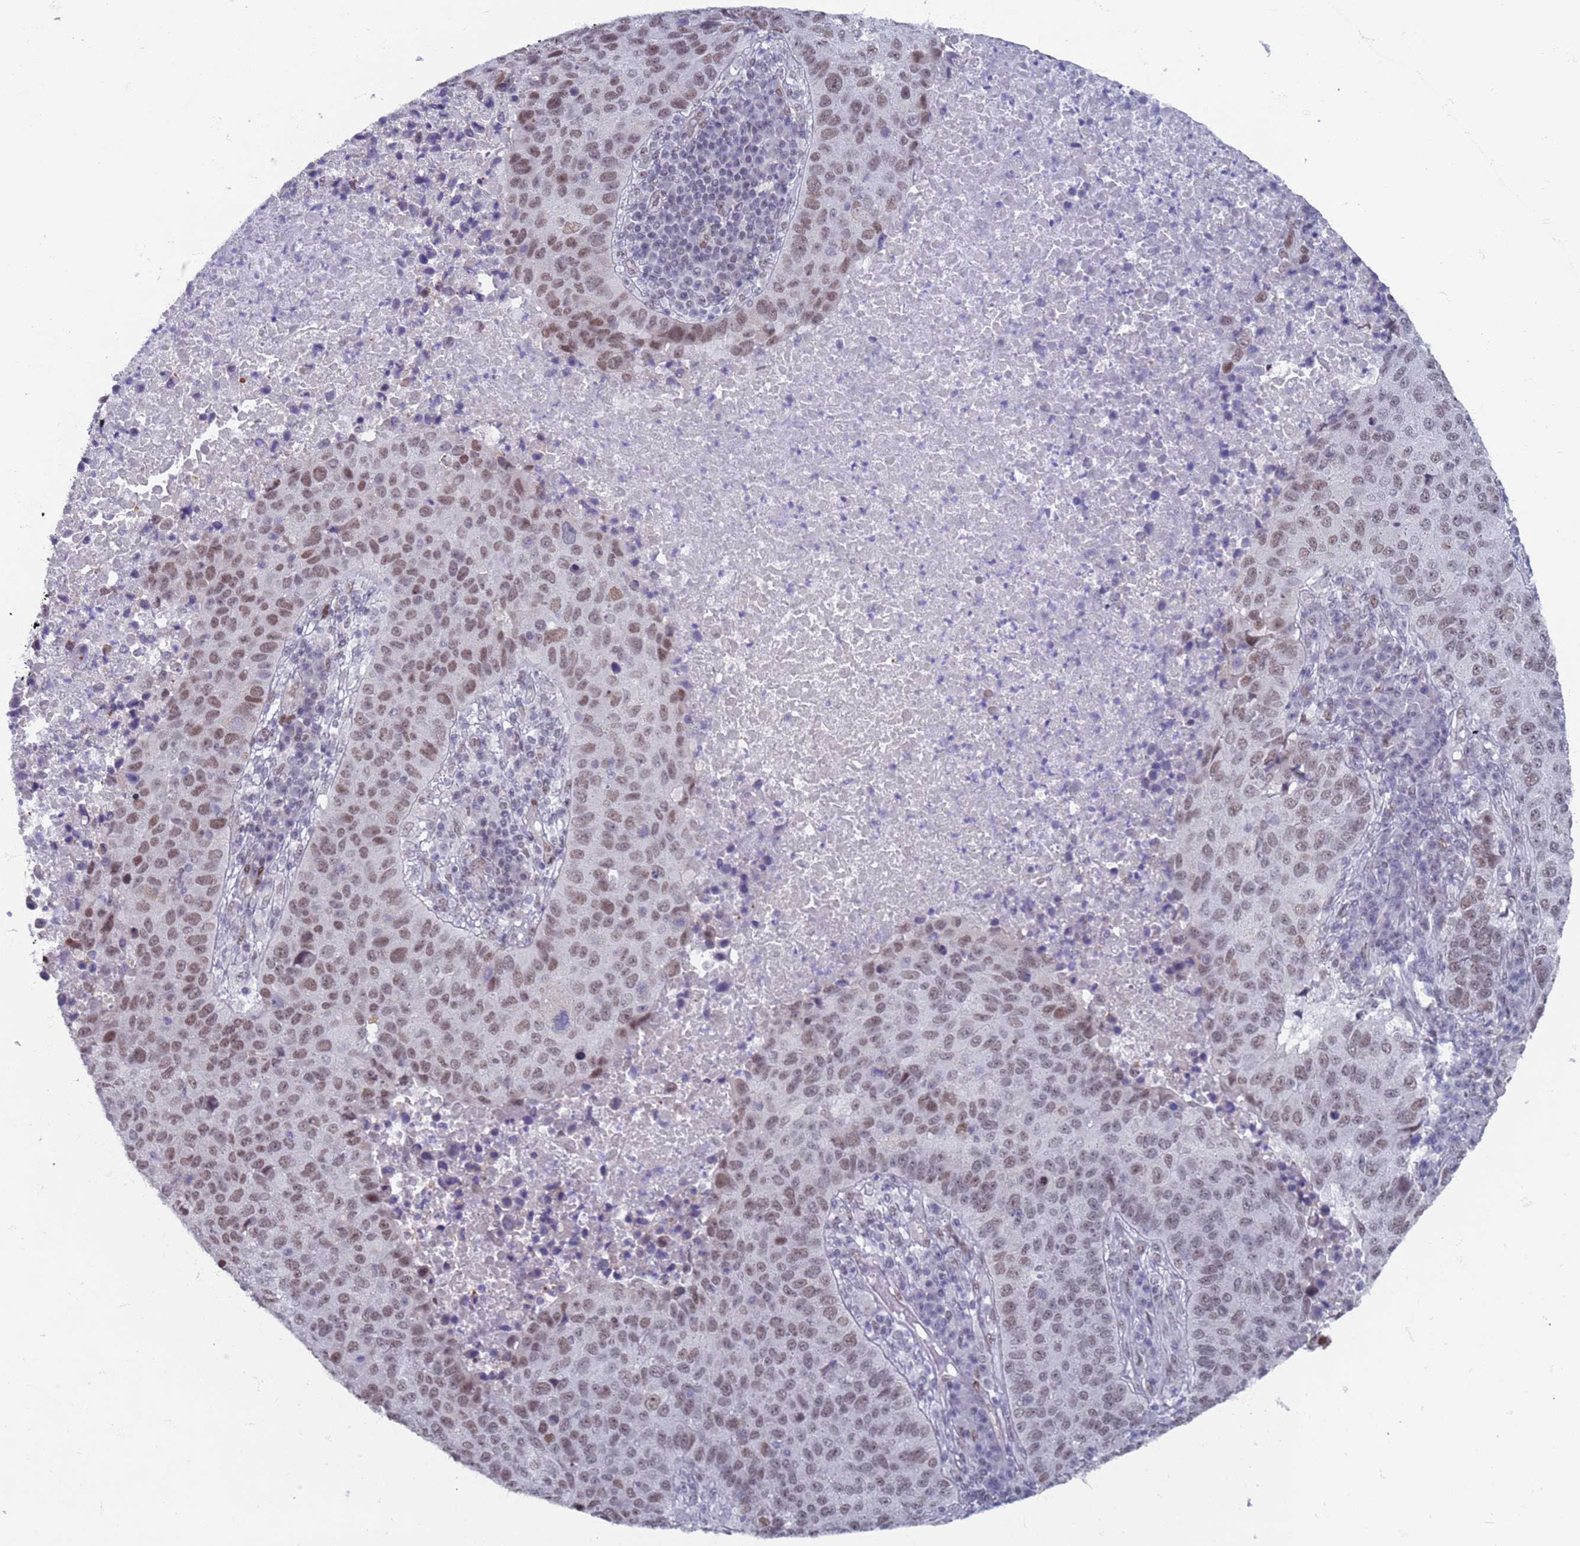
{"staining": {"intensity": "moderate", "quantity": ">75%", "location": "nuclear"}, "tissue": "lung cancer", "cell_type": "Tumor cells", "image_type": "cancer", "snomed": [{"axis": "morphology", "description": "Squamous cell carcinoma, NOS"}, {"axis": "topography", "description": "Lung"}], "caption": "Human lung squamous cell carcinoma stained with a brown dye demonstrates moderate nuclear positive positivity in about >75% of tumor cells.", "gene": "SAE1", "patient": {"sex": "male", "age": 73}}